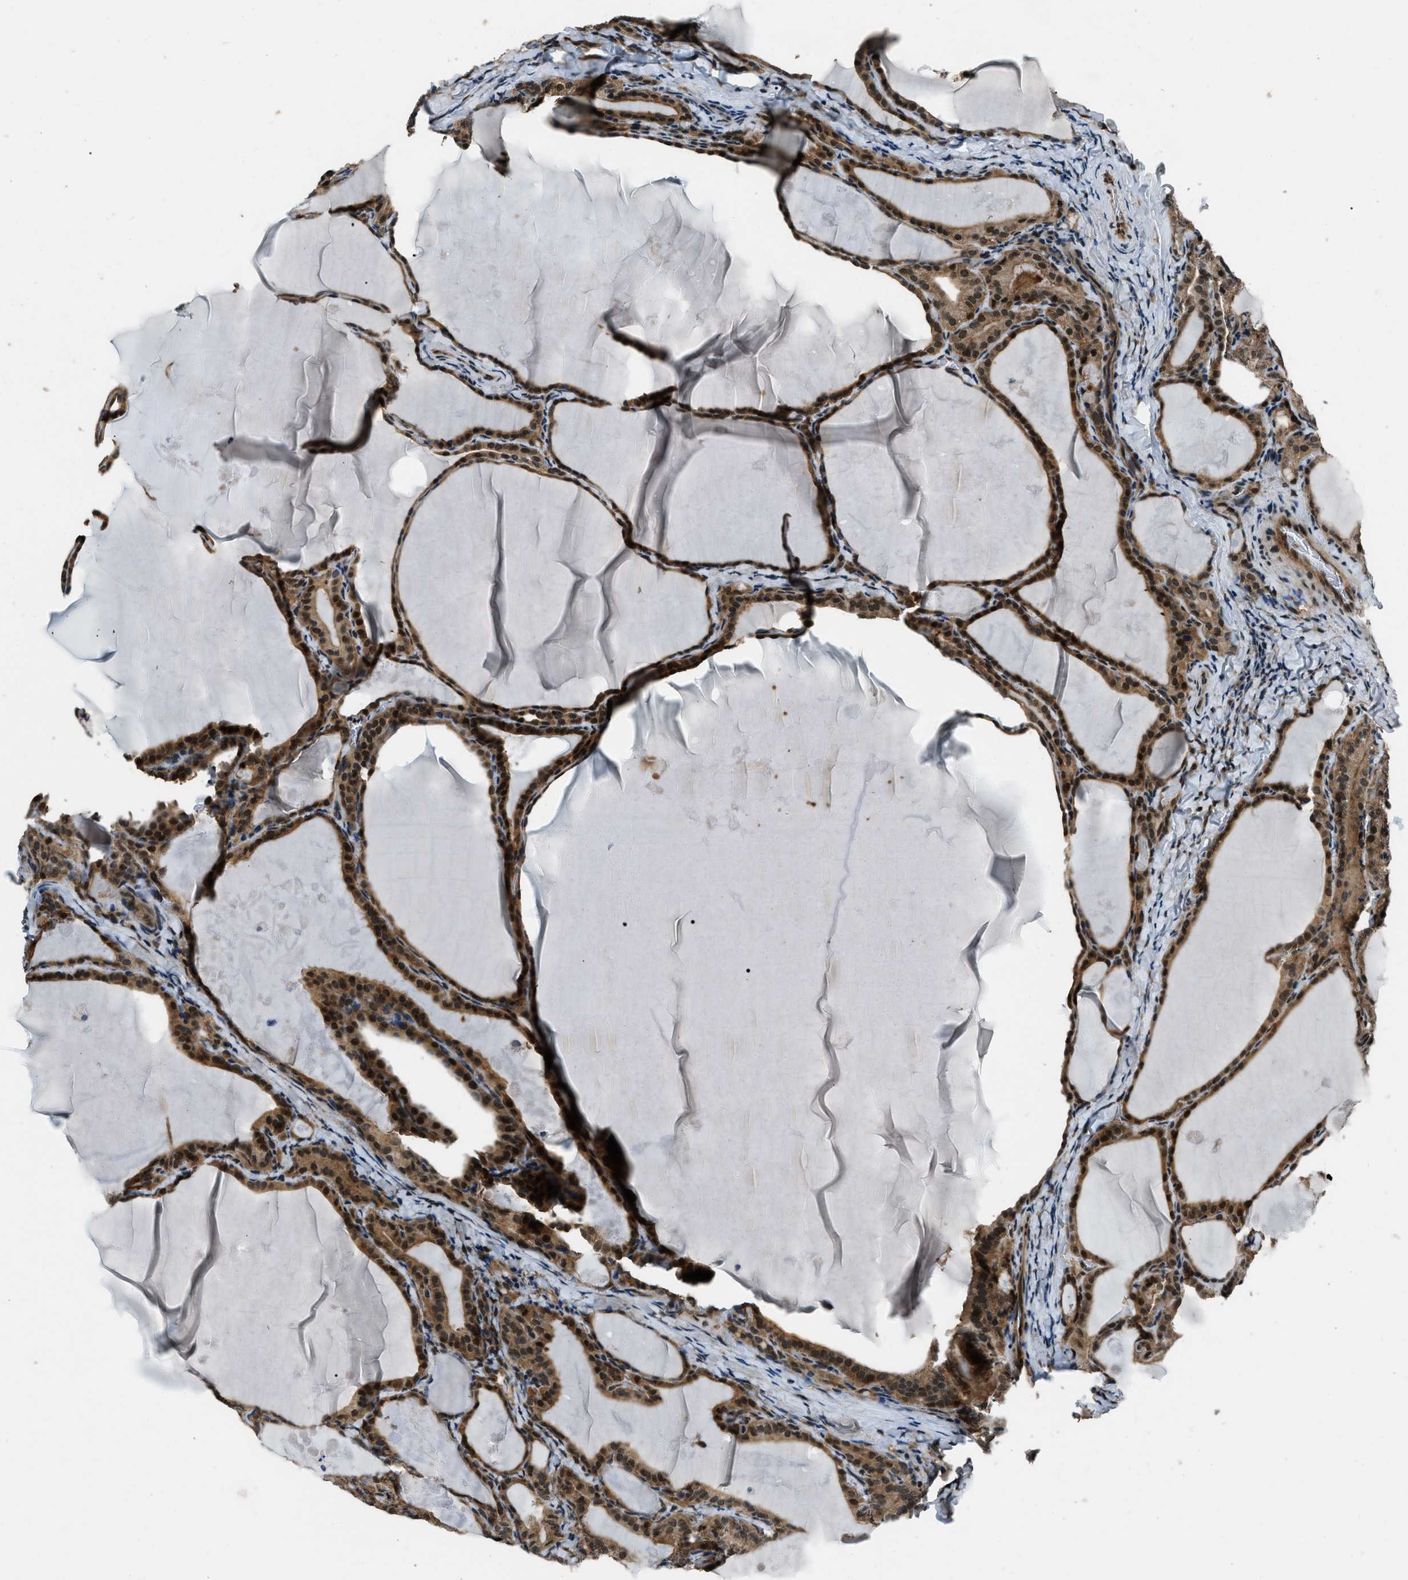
{"staining": {"intensity": "strong", "quantity": ">75%", "location": "cytoplasmic/membranous,nuclear"}, "tissue": "thyroid cancer", "cell_type": "Tumor cells", "image_type": "cancer", "snomed": [{"axis": "morphology", "description": "Papillary adenocarcinoma, NOS"}, {"axis": "topography", "description": "Thyroid gland"}], "caption": "This micrograph displays immunohistochemistry (IHC) staining of human thyroid papillary adenocarcinoma, with high strong cytoplasmic/membranous and nuclear staining in about >75% of tumor cells.", "gene": "NUDCD3", "patient": {"sex": "female", "age": 42}}